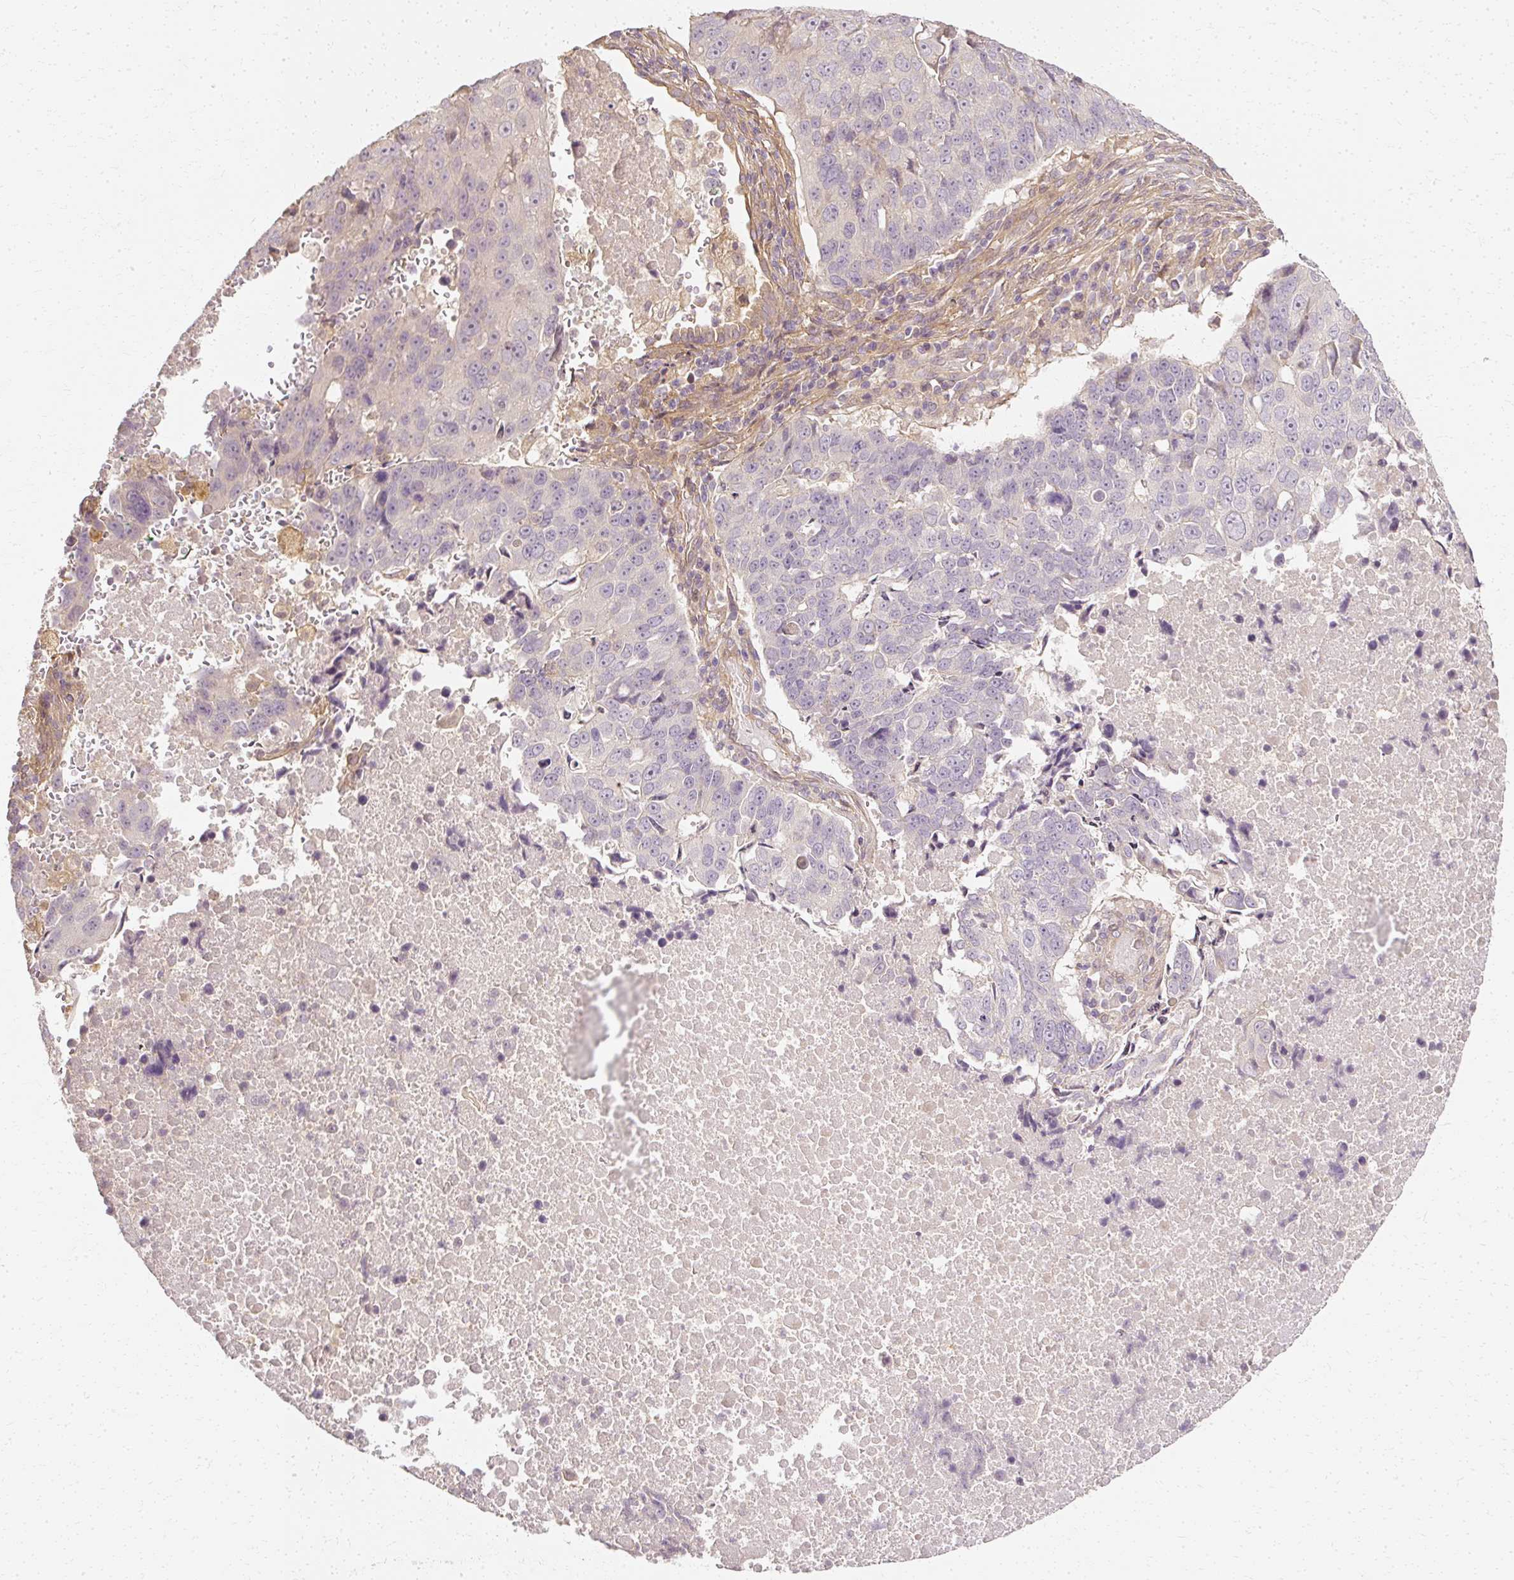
{"staining": {"intensity": "negative", "quantity": "none", "location": "none"}, "tissue": "lung cancer", "cell_type": "Tumor cells", "image_type": "cancer", "snomed": [{"axis": "morphology", "description": "Squamous cell carcinoma, NOS"}, {"axis": "topography", "description": "Lung"}], "caption": "This is an IHC histopathology image of human squamous cell carcinoma (lung). There is no staining in tumor cells.", "gene": "GNAQ", "patient": {"sex": "female", "age": 66}}